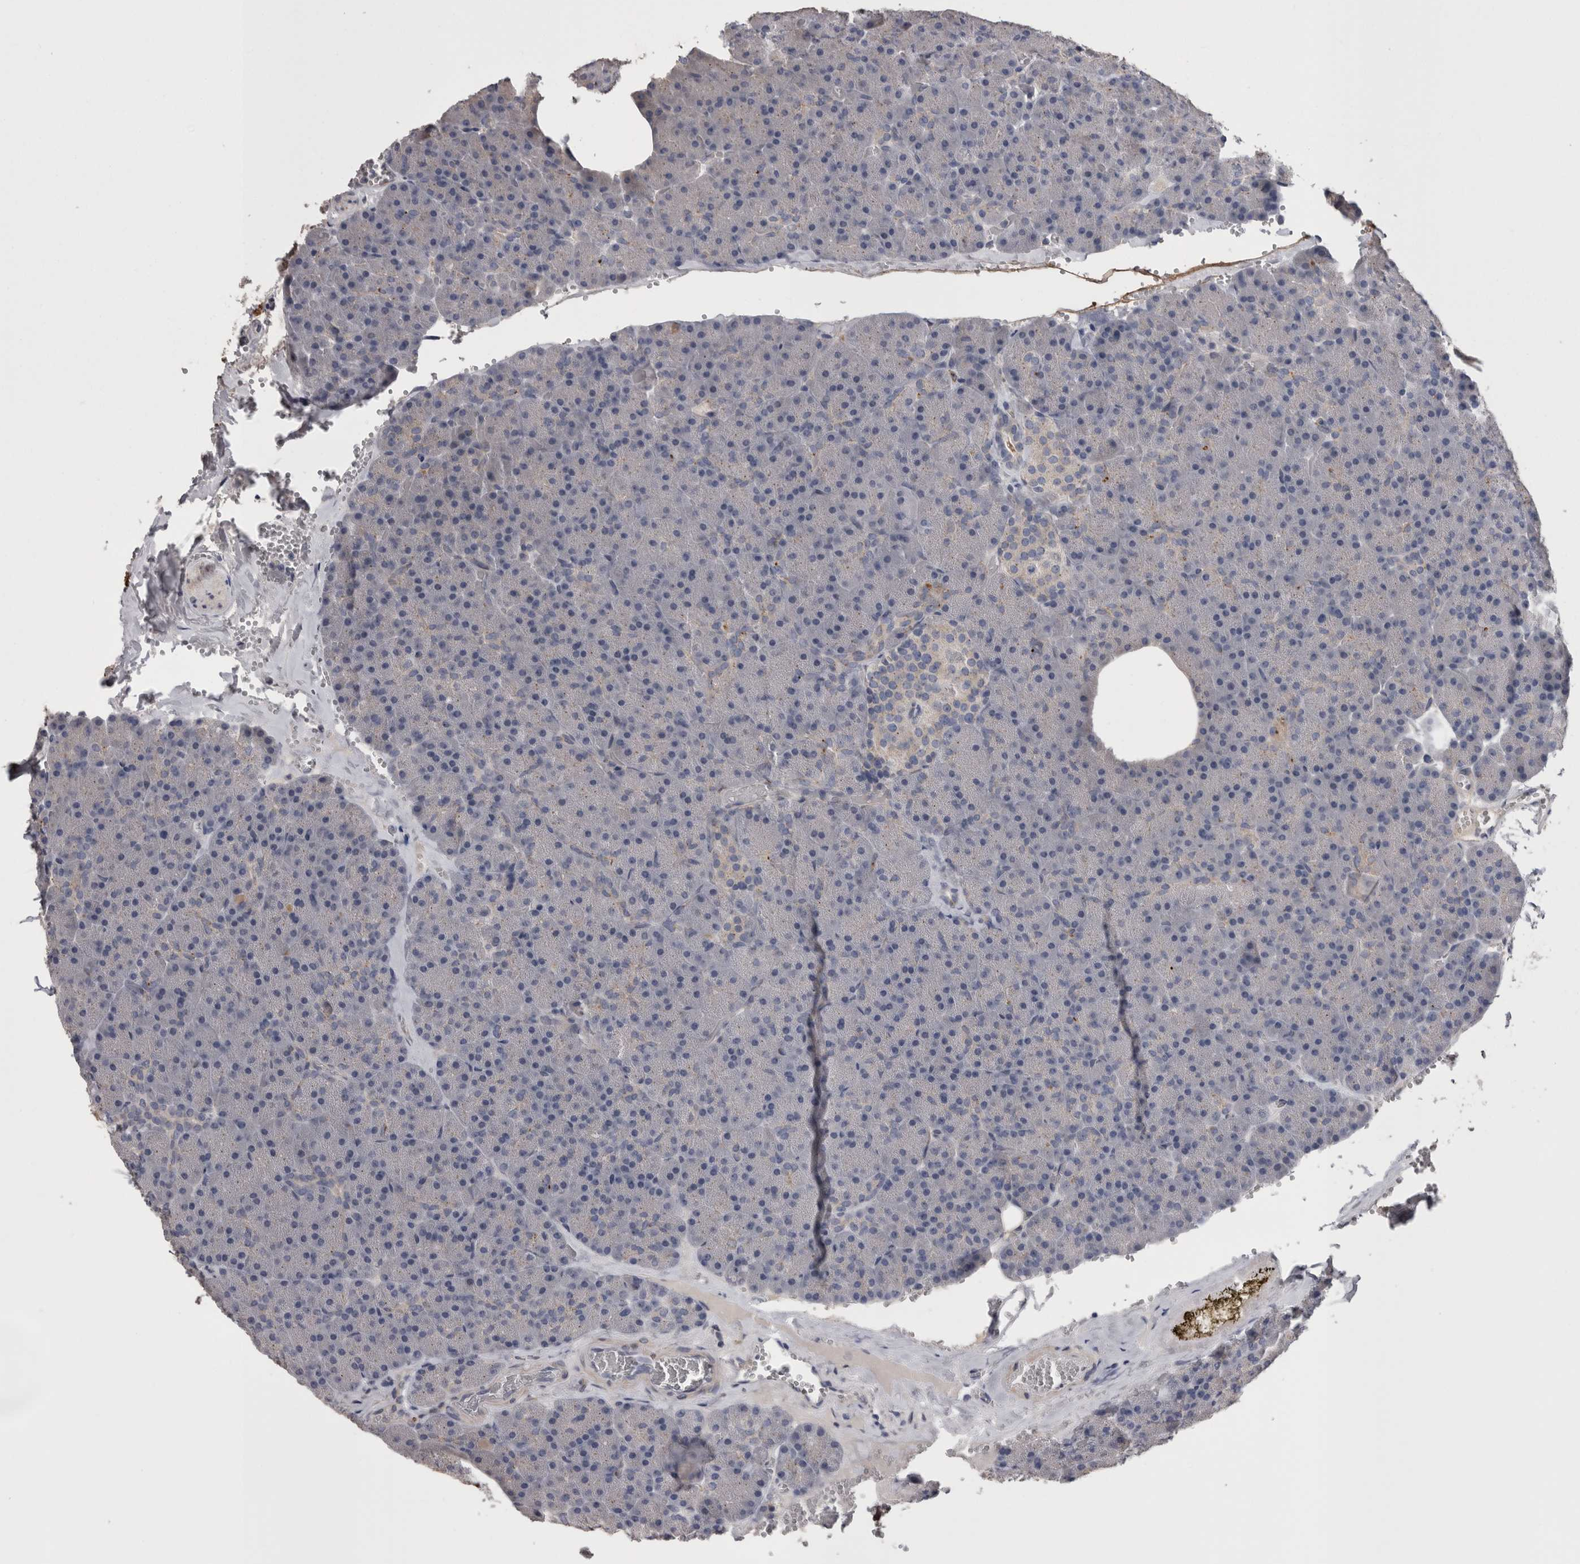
{"staining": {"intensity": "weak", "quantity": "<25%", "location": "cytoplasmic/membranous"}, "tissue": "pancreas", "cell_type": "Exocrine glandular cells", "image_type": "normal", "snomed": [{"axis": "morphology", "description": "Normal tissue, NOS"}, {"axis": "morphology", "description": "Carcinoid, malignant, NOS"}, {"axis": "topography", "description": "Pancreas"}], "caption": "High magnification brightfield microscopy of unremarkable pancreas stained with DAB (brown) and counterstained with hematoxylin (blue): exocrine glandular cells show no significant positivity. The staining is performed using DAB brown chromogen with nuclei counter-stained in using hematoxylin.", "gene": "STC1", "patient": {"sex": "female", "age": 35}}